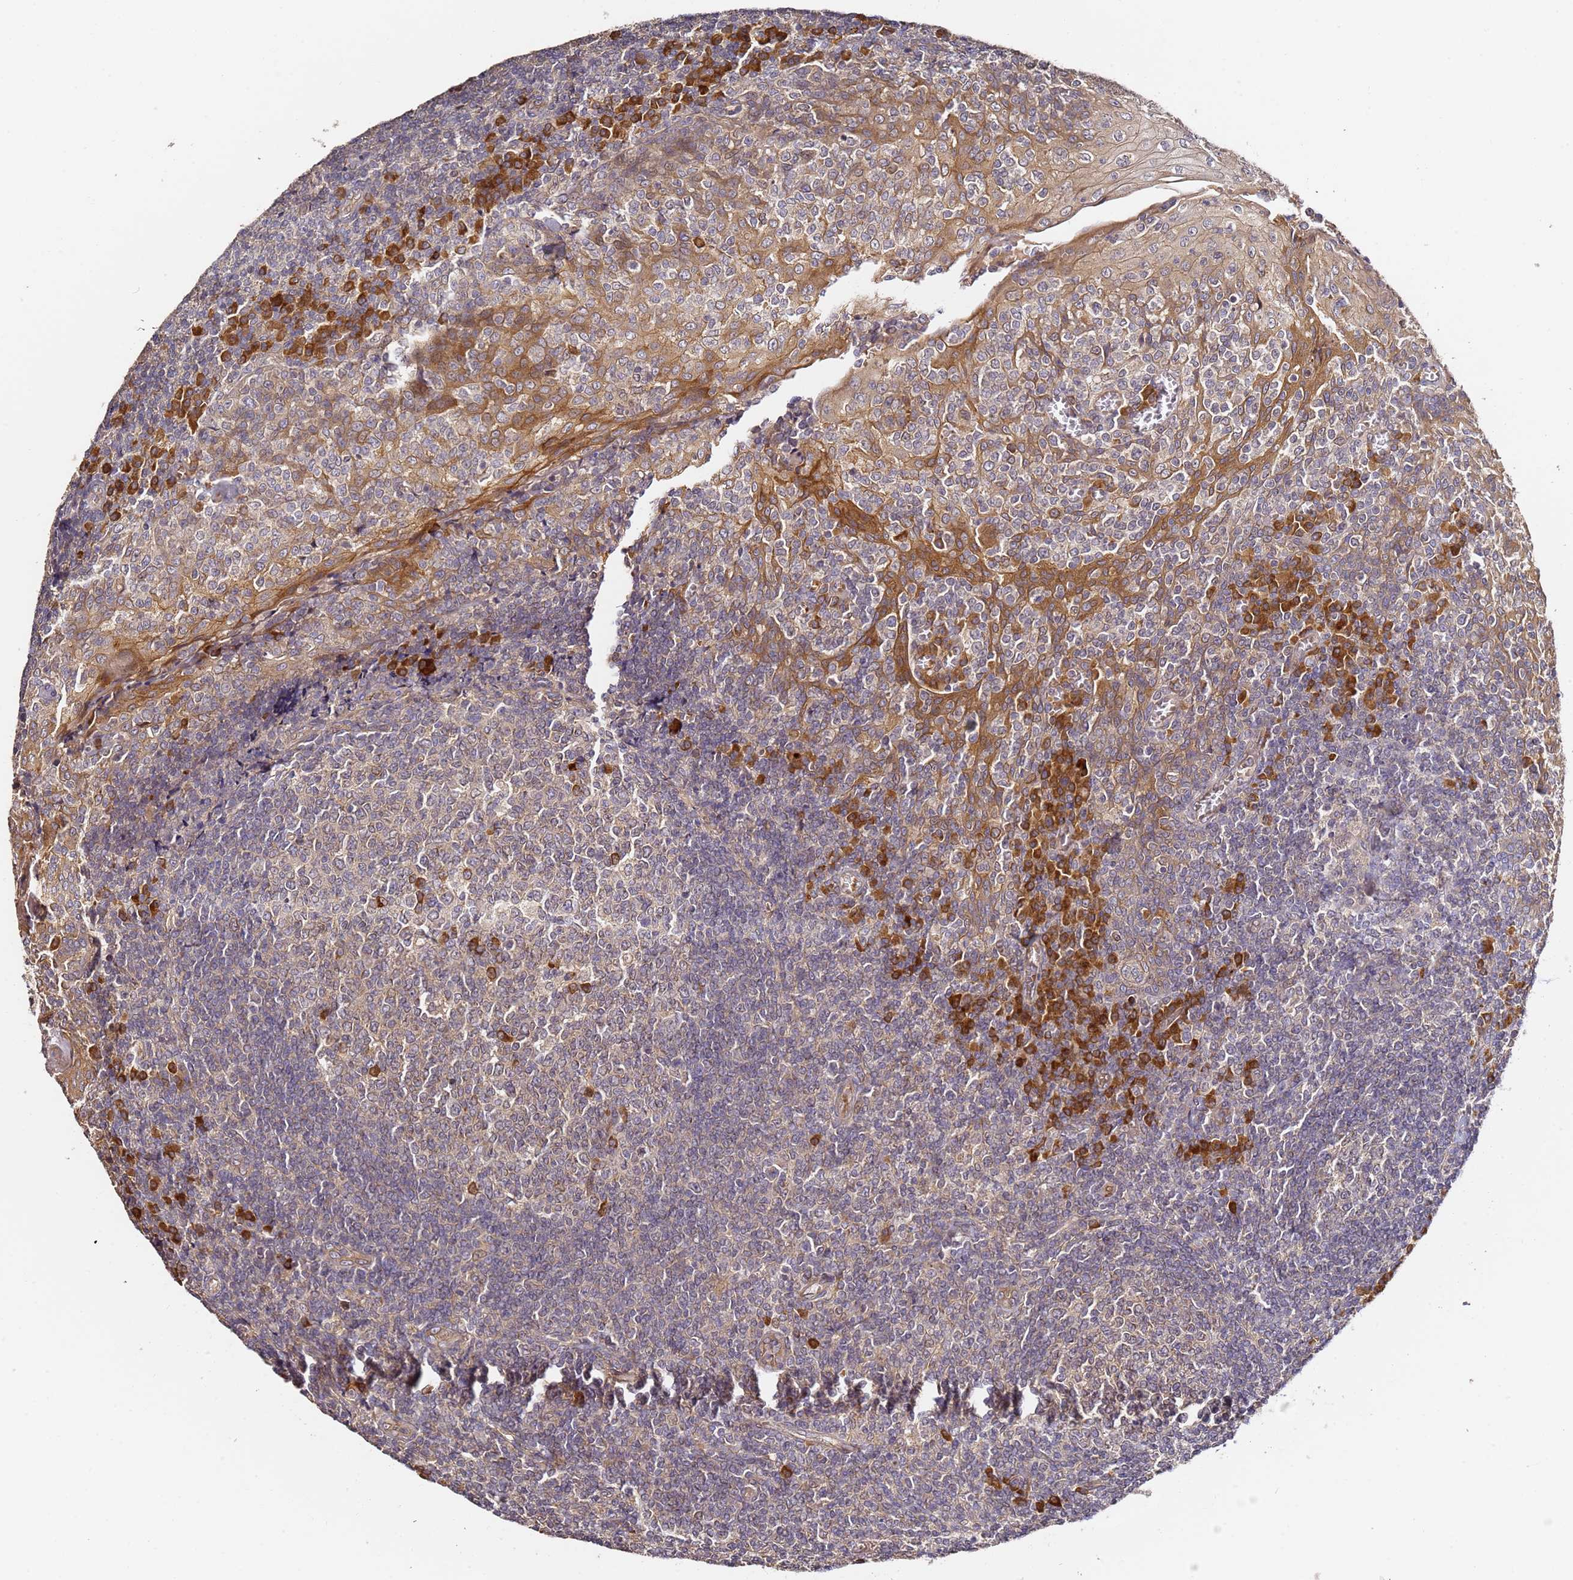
{"staining": {"intensity": "strong", "quantity": "<25%", "location": "cytoplasmic/membranous"}, "tissue": "tonsil", "cell_type": "Germinal center cells", "image_type": "normal", "snomed": [{"axis": "morphology", "description": "Normal tissue, NOS"}, {"axis": "topography", "description": "Tonsil"}], "caption": "DAB (3,3'-diaminobenzidine) immunohistochemical staining of benign human tonsil shows strong cytoplasmic/membranous protein staining in approximately <25% of germinal center cells.", "gene": "OSBPL2", "patient": {"sex": "female", "age": 19}}